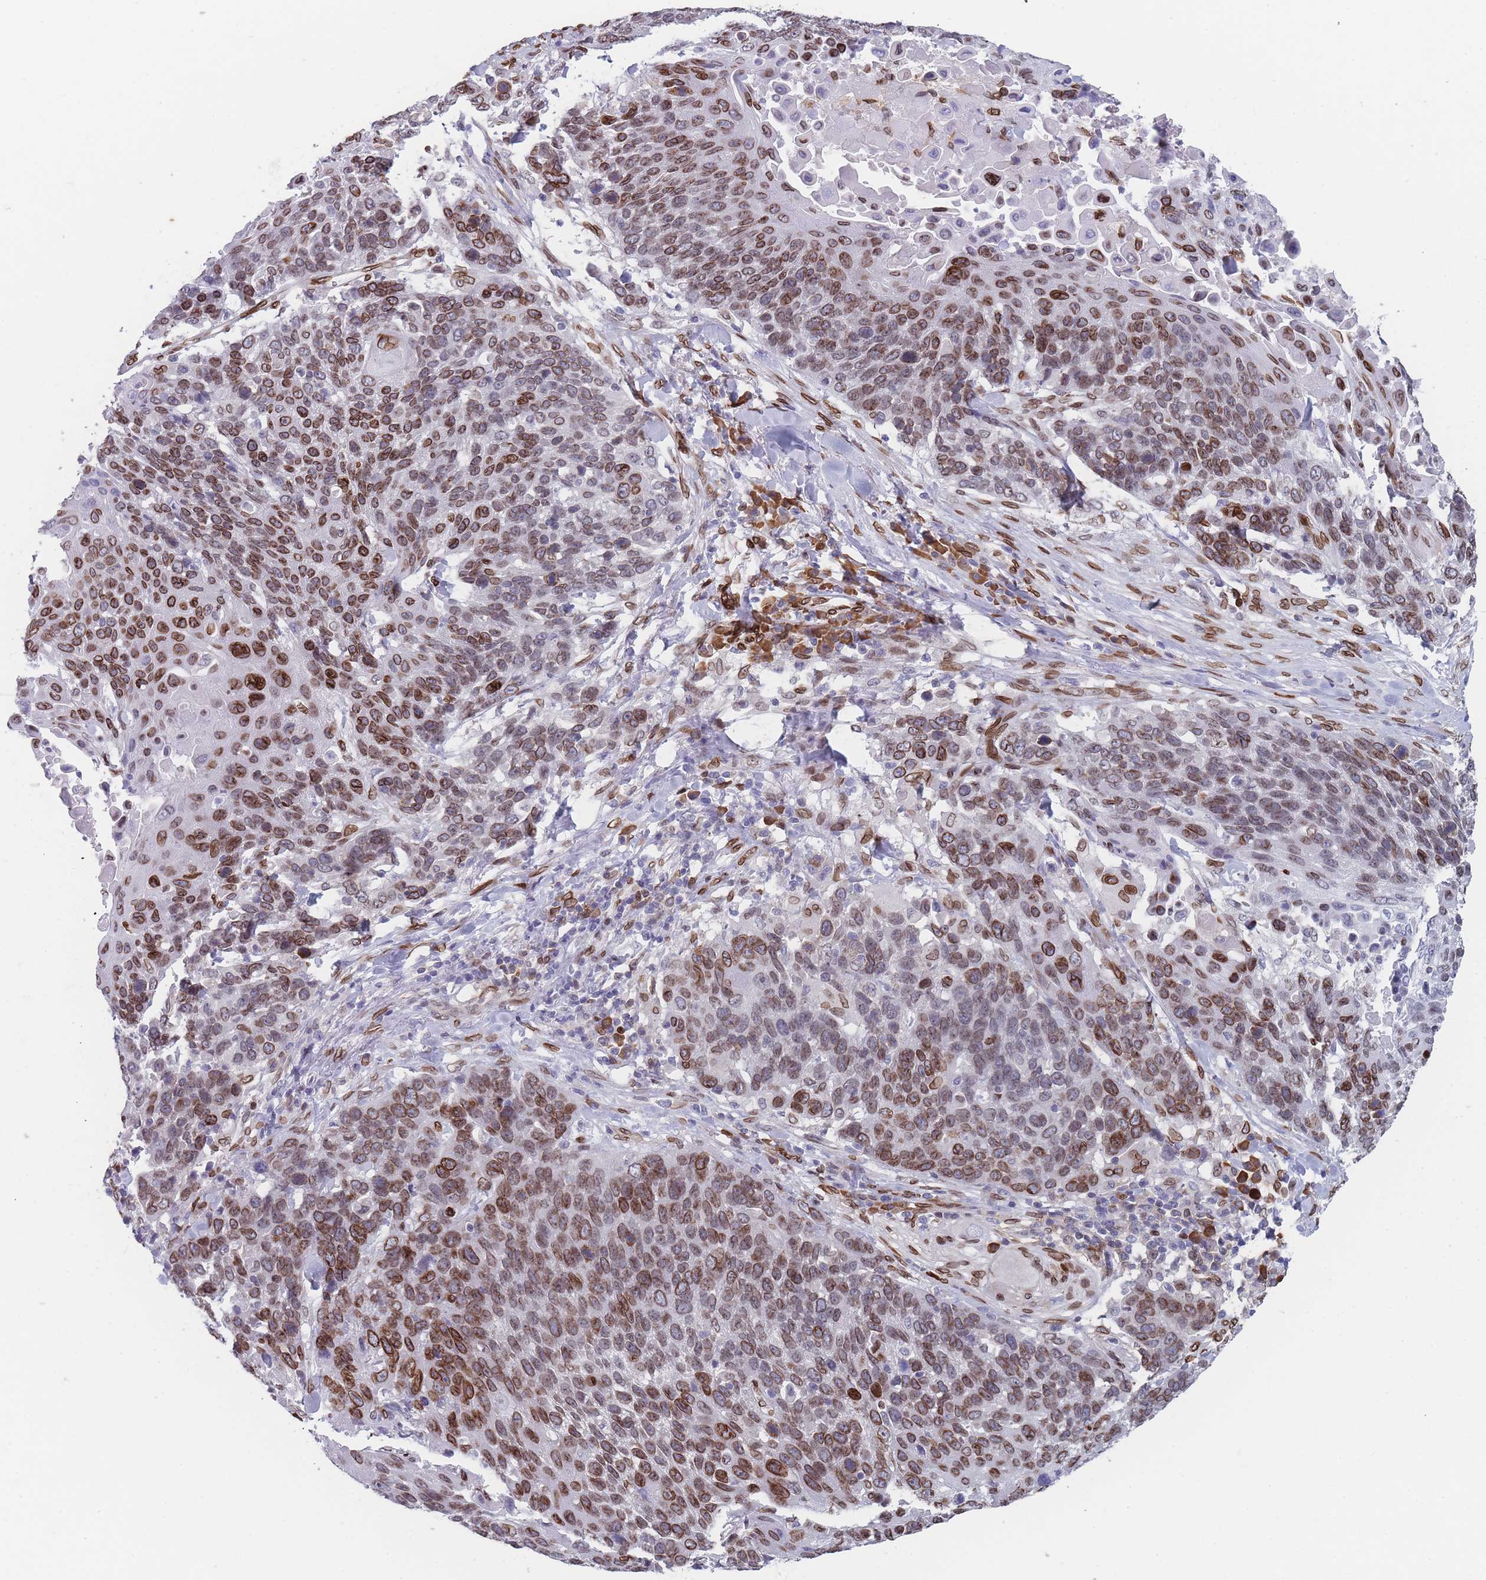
{"staining": {"intensity": "strong", "quantity": "25%-75%", "location": "cytoplasmic/membranous,nuclear"}, "tissue": "lung cancer", "cell_type": "Tumor cells", "image_type": "cancer", "snomed": [{"axis": "morphology", "description": "Squamous cell carcinoma, NOS"}, {"axis": "topography", "description": "Lung"}], "caption": "Lung squamous cell carcinoma stained for a protein (brown) shows strong cytoplasmic/membranous and nuclear positive expression in about 25%-75% of tumor cells.", "gene": "ZBTB1", "patient": {"sex": "male", "age": 66}}